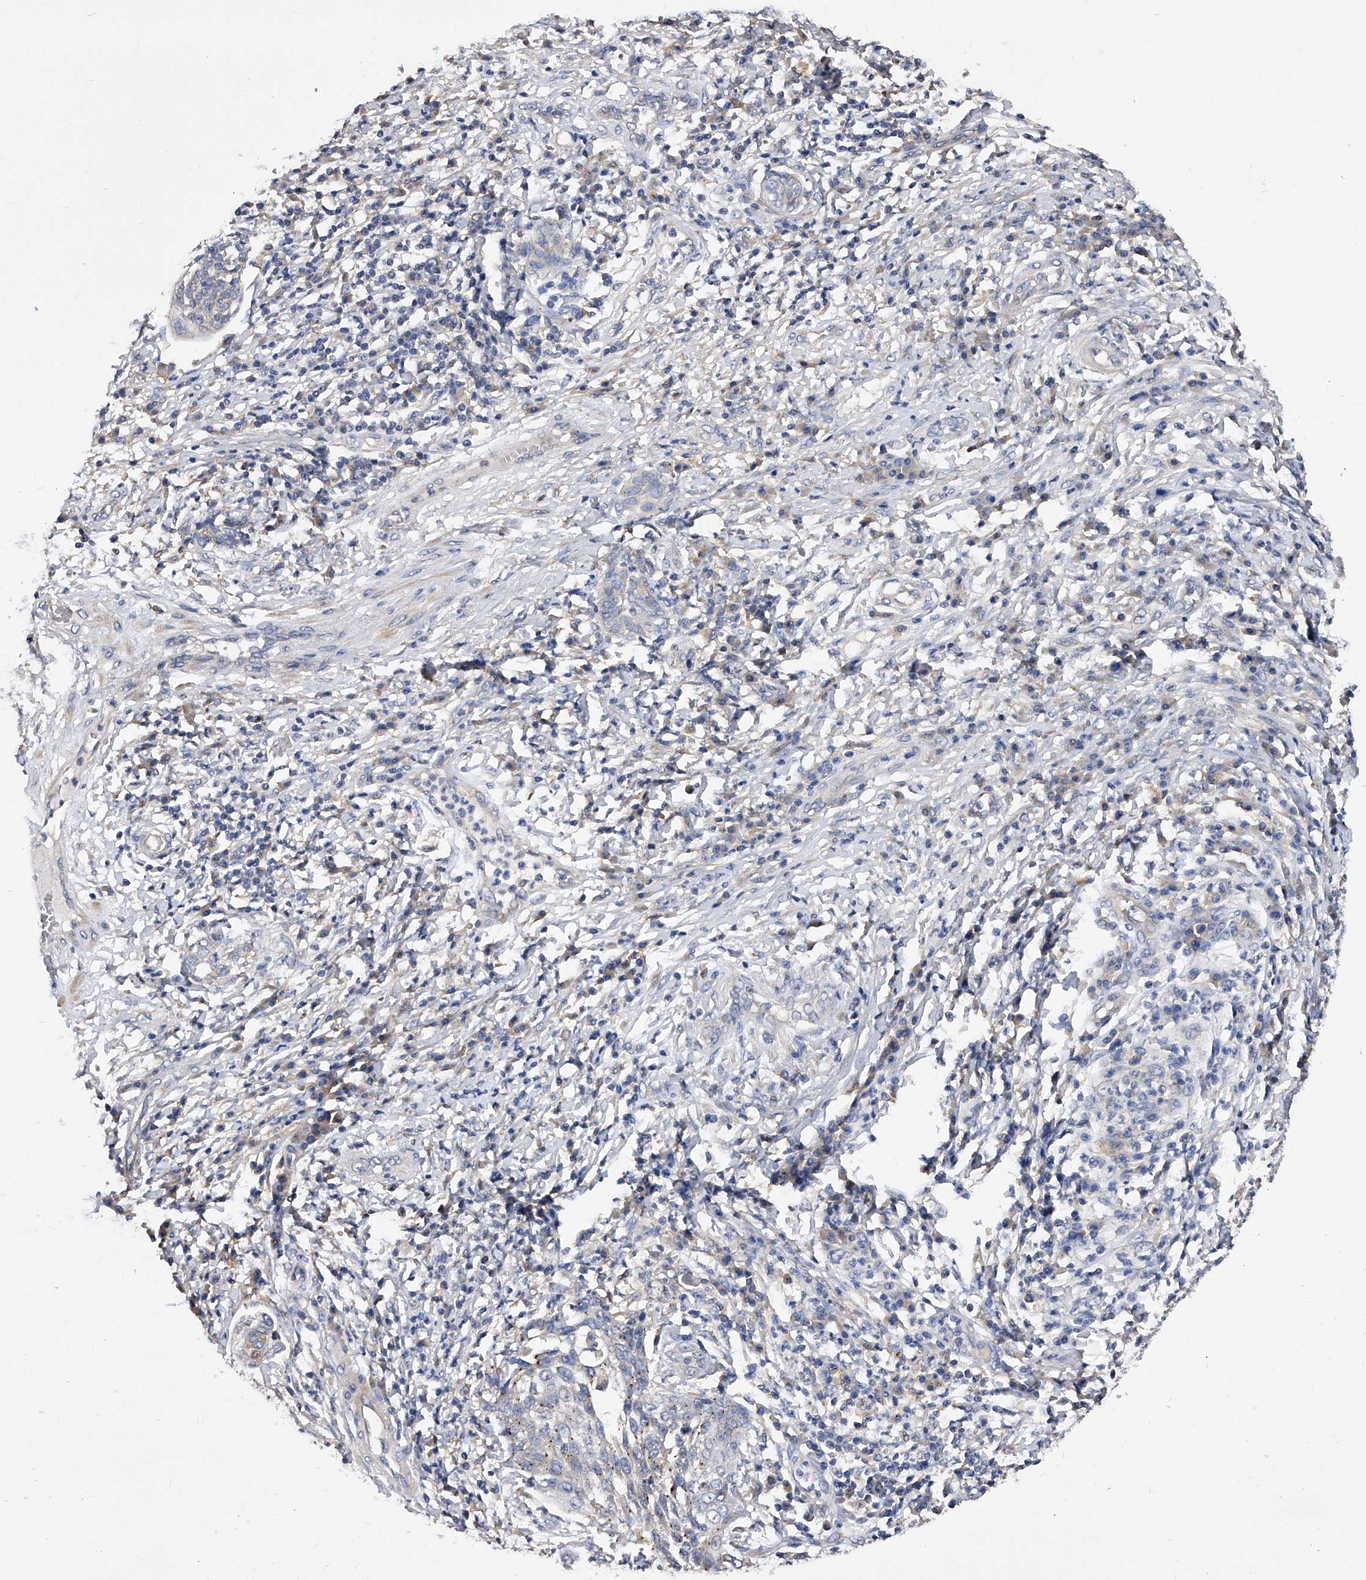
{"staining": {"intensity": "negative", "quantity": "none", "location": "none"}, "tissue": "cervical cancer", "cell_type": "Tumor cells", "image_type": "cancer", "snomed": [{"axis": "morphology", "description": "Squamous cell carcinoma, NOS"}, {"axis": "topography", "description": "Cervix"}], "caption": "Tumor cells are negative for brown protein staining in cervical cancer (squamous cell carcinoma).", "gene": "ARL4C", "patient": {"sex": "female", "age": 34}}